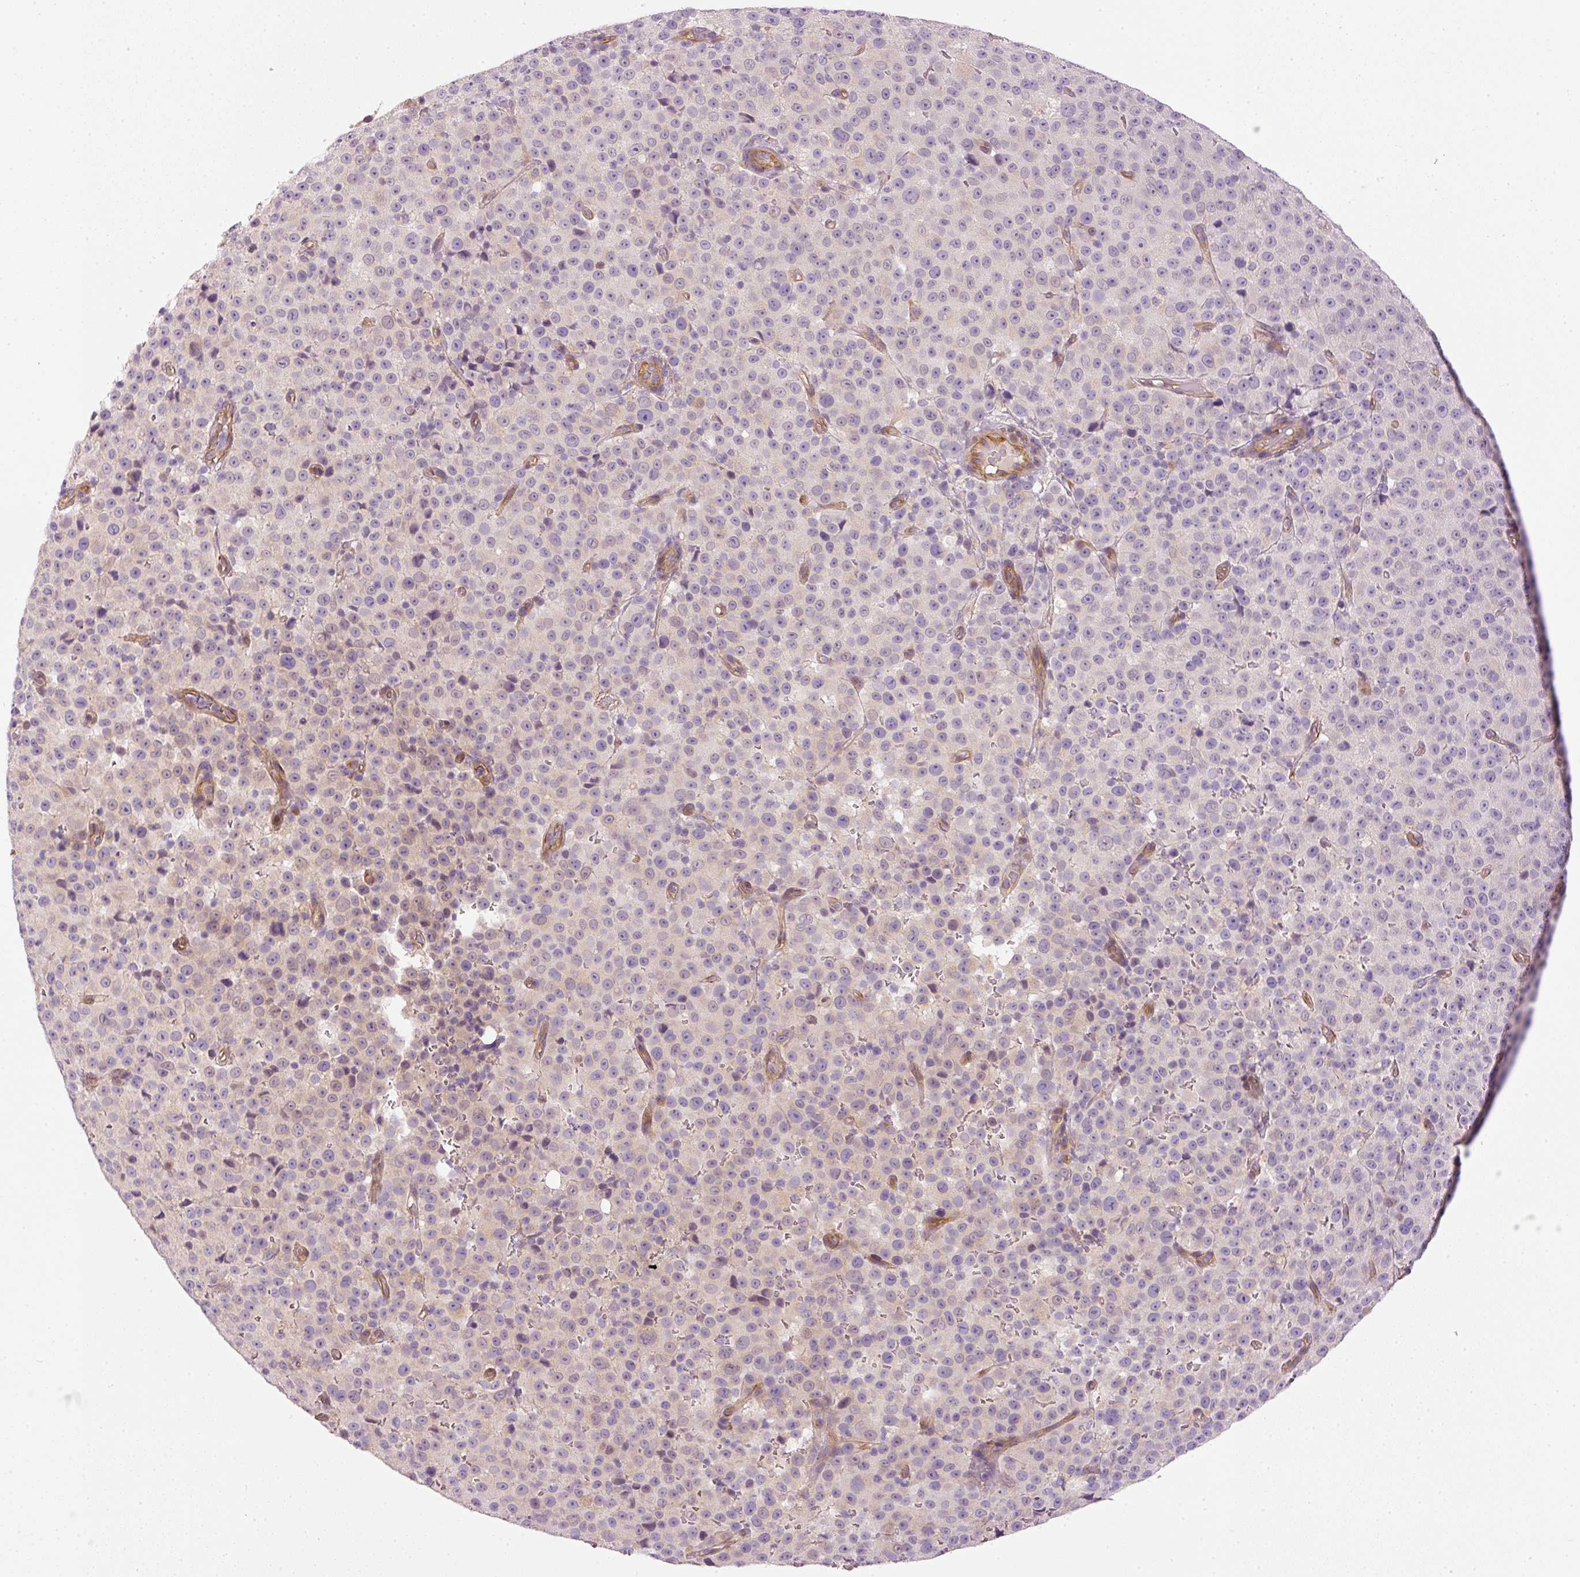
{"staining": {"intensity": "negative", "quantity": "none", "location": "none"}, "tissue": "melanoma", "cell_type": "Tumor cells", "image_type": "cancer", "snomed": [{"axis": "morphology", "description": "Malignant melanoma, Metastatic site"}, {"axis": "topography", "description": "Skin"}, {"axis": "topography", "description": "Lymph node"}], "caption": "Immunohistochemical staining of human malignant melanoma (metastatic site) exhibits no significant positivity in tumor cells.", "gene": "OSR2", "patient": {"sex": "male", "age": 66}}